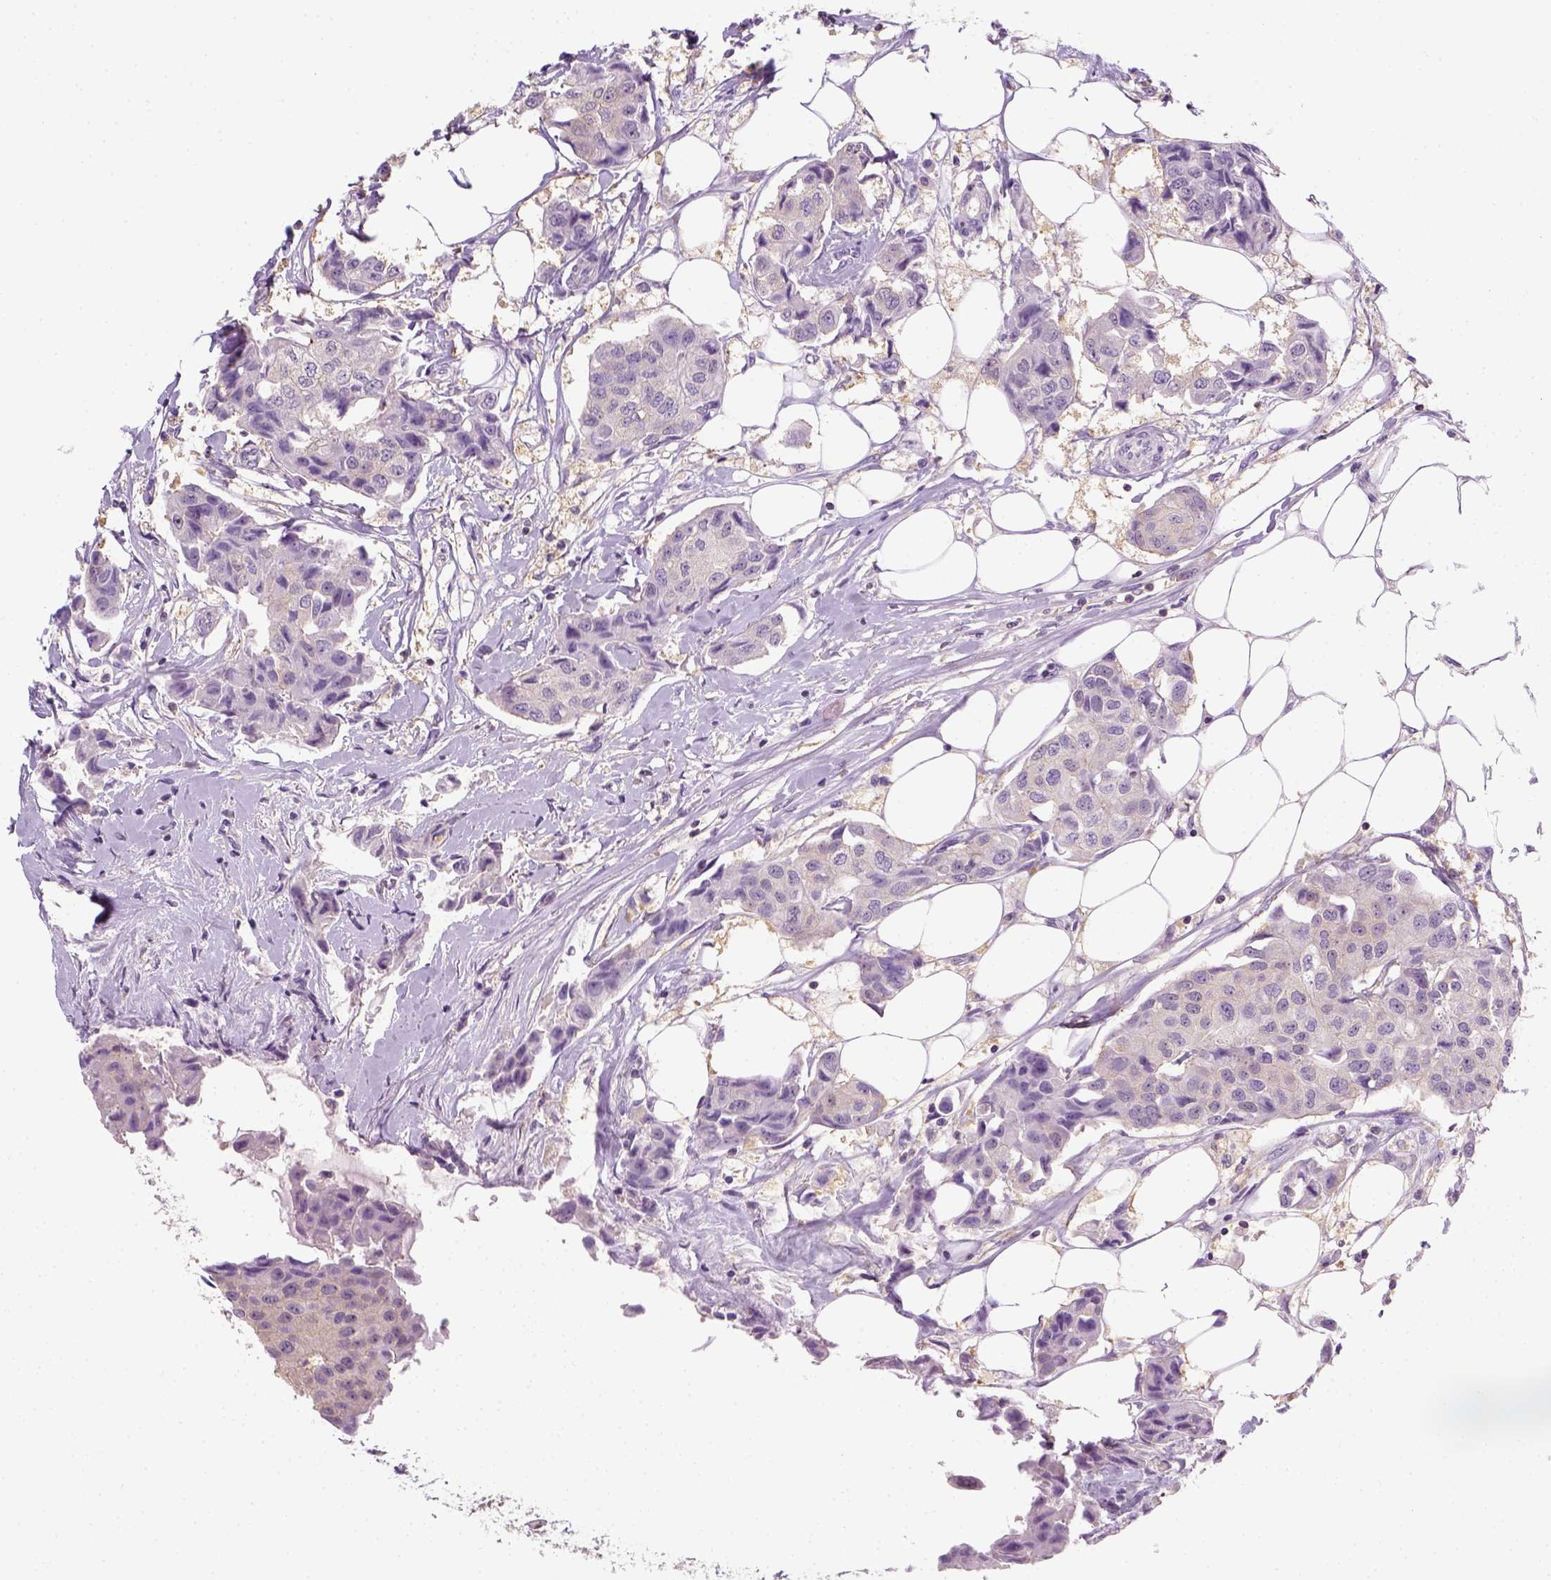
{"staining": {"intensity": "negative", "quantity": "none", "location": "none"}, "tissue": "breast cancer", "cell_type": "Tumor cells", "image_type": "cancer", "snomed": [{"axis": "morphology", "description": "Duct carcinoma"}, {"axis": "topography", "description": "Breast"}, {"axis": "topography", "description": "Lymph node"}], "caption": "Human invasive ductal carcinoma (breast) stained for a protein using IHC shows no expression in tumor cells.", "gene": "EPHB1", "patient": {"sex": "female", "age": 80}}